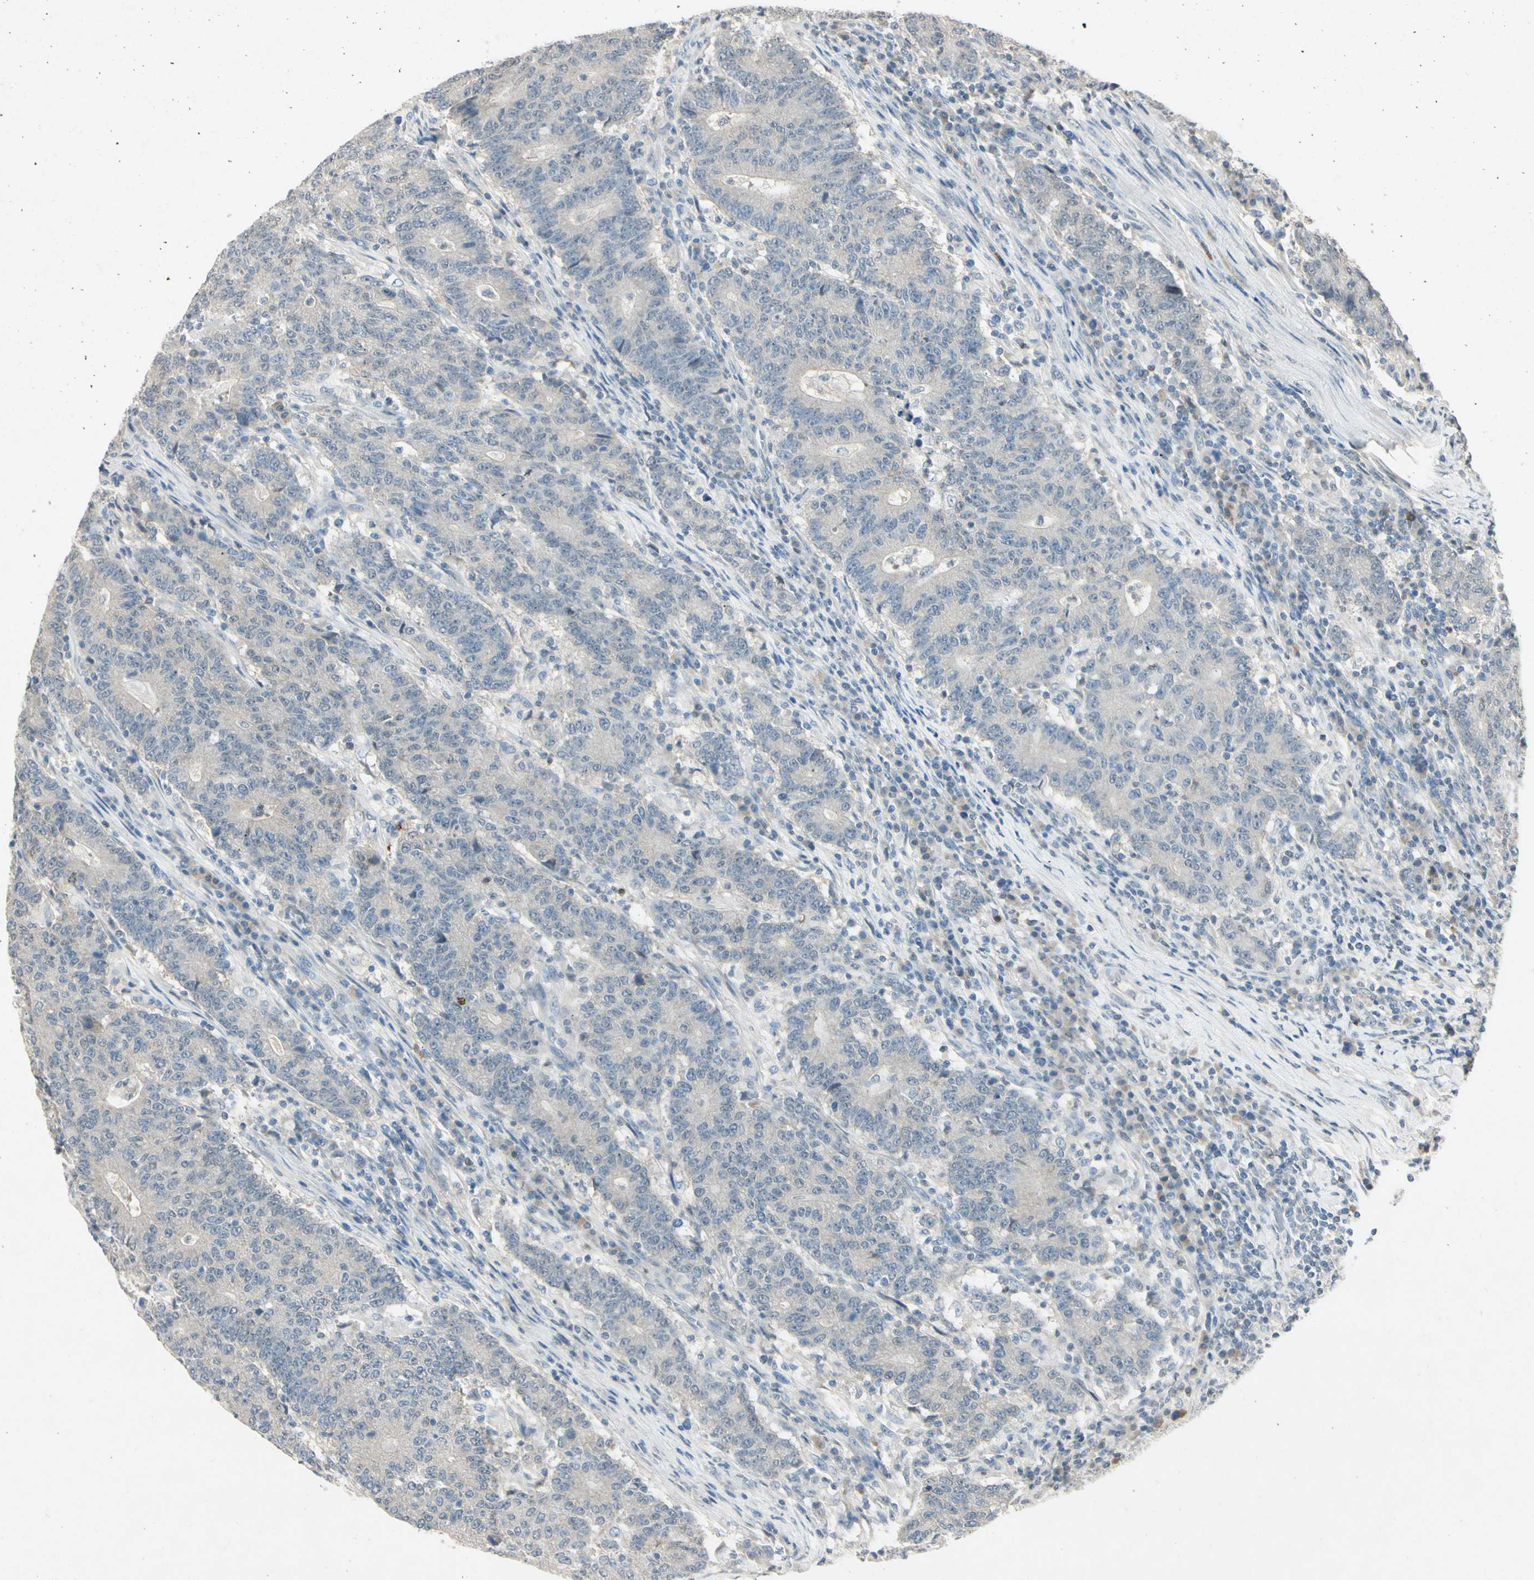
{"staining": {"intensity": "negative", "quantity": "none", "location": "none"}, "tissue": "colorectal cancer", "cell_type": "Tumor cells", "image_type": "cancer", "snomed": [{"axis": "morphology", "description": "Normal tissue, NOS"}, {"axis": "morphology", "description": "Adenocarcinoma, NOS"}, {"axis": "topography", "description": "Colon"}], "caption": "Histopathology image shows no significant protein staining in tumor cells of colorectal cancer (adenocarcinoma). (DAB (3,3'-diaminobenzidine) immunohistochemistry (IHC) visualized using brightfield microscopy, high magnification).", "gene": "HSPA1B", "patient": {"sex": "female", "age": 75}}